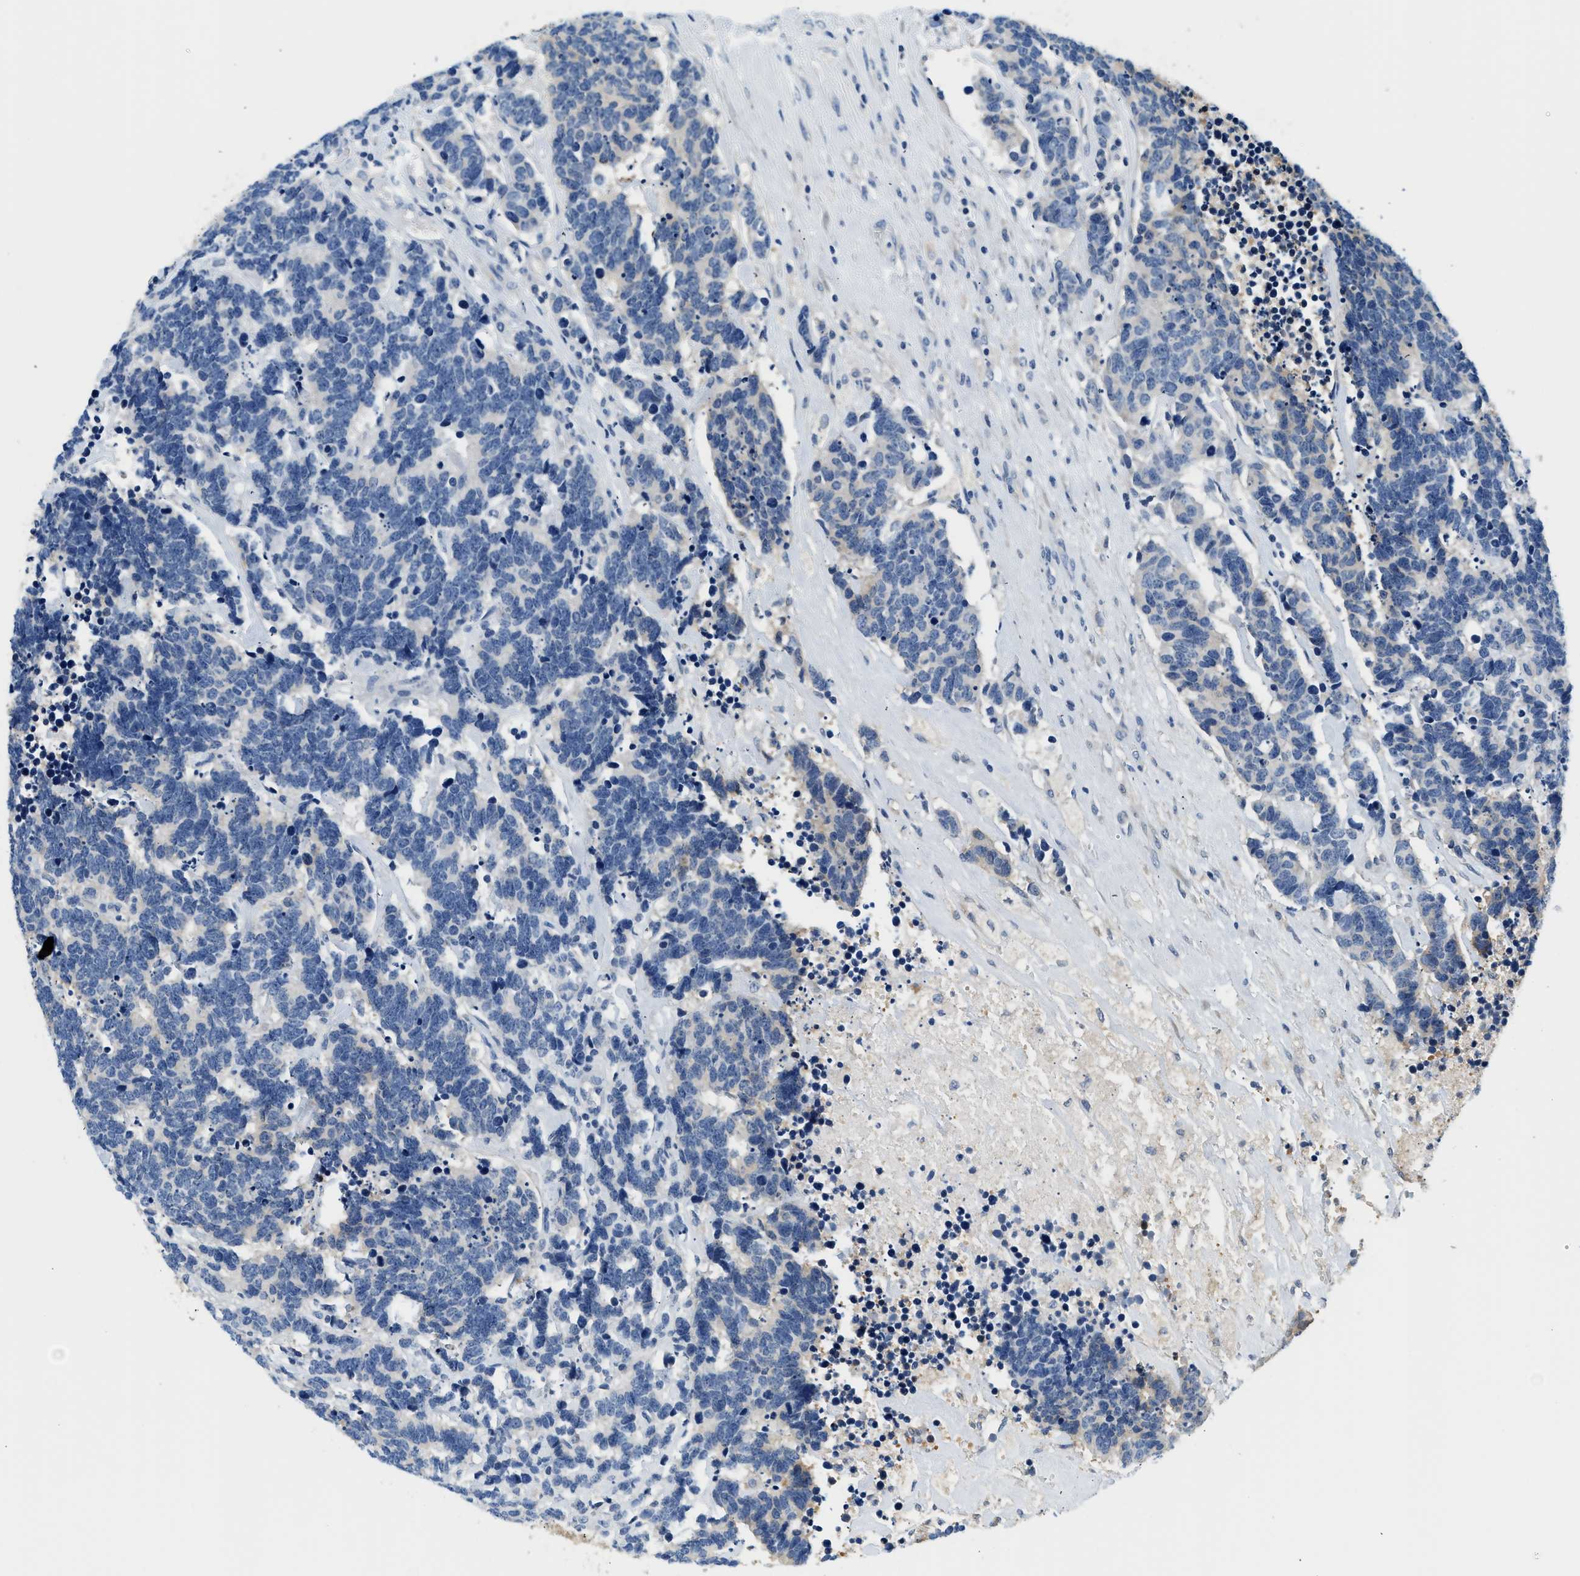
{"staining": {"intensity": "negative", "quantity": "none", "location": "none"}, "tissue": "carcinoid", "cell_type": "Tumor cells", "image_type": "cancer", "snomed": [{"axis": "morphology", "description": "Carcinoma, NOS"}, {"axis": "morphology", "description": "Carcinoid, malignant, NOS"}, {"axis": "topography", "description": "Urinary bladder"}], "caption": "IHC micrograph of neoplastic tissue: human carcinoid stained with DAB (3,3'-diaminobenzidine) exhibits no significant protein expression in tumor cells.", "gene": "SLC35E1", "patient": {"sex": "male", "age": 57}}